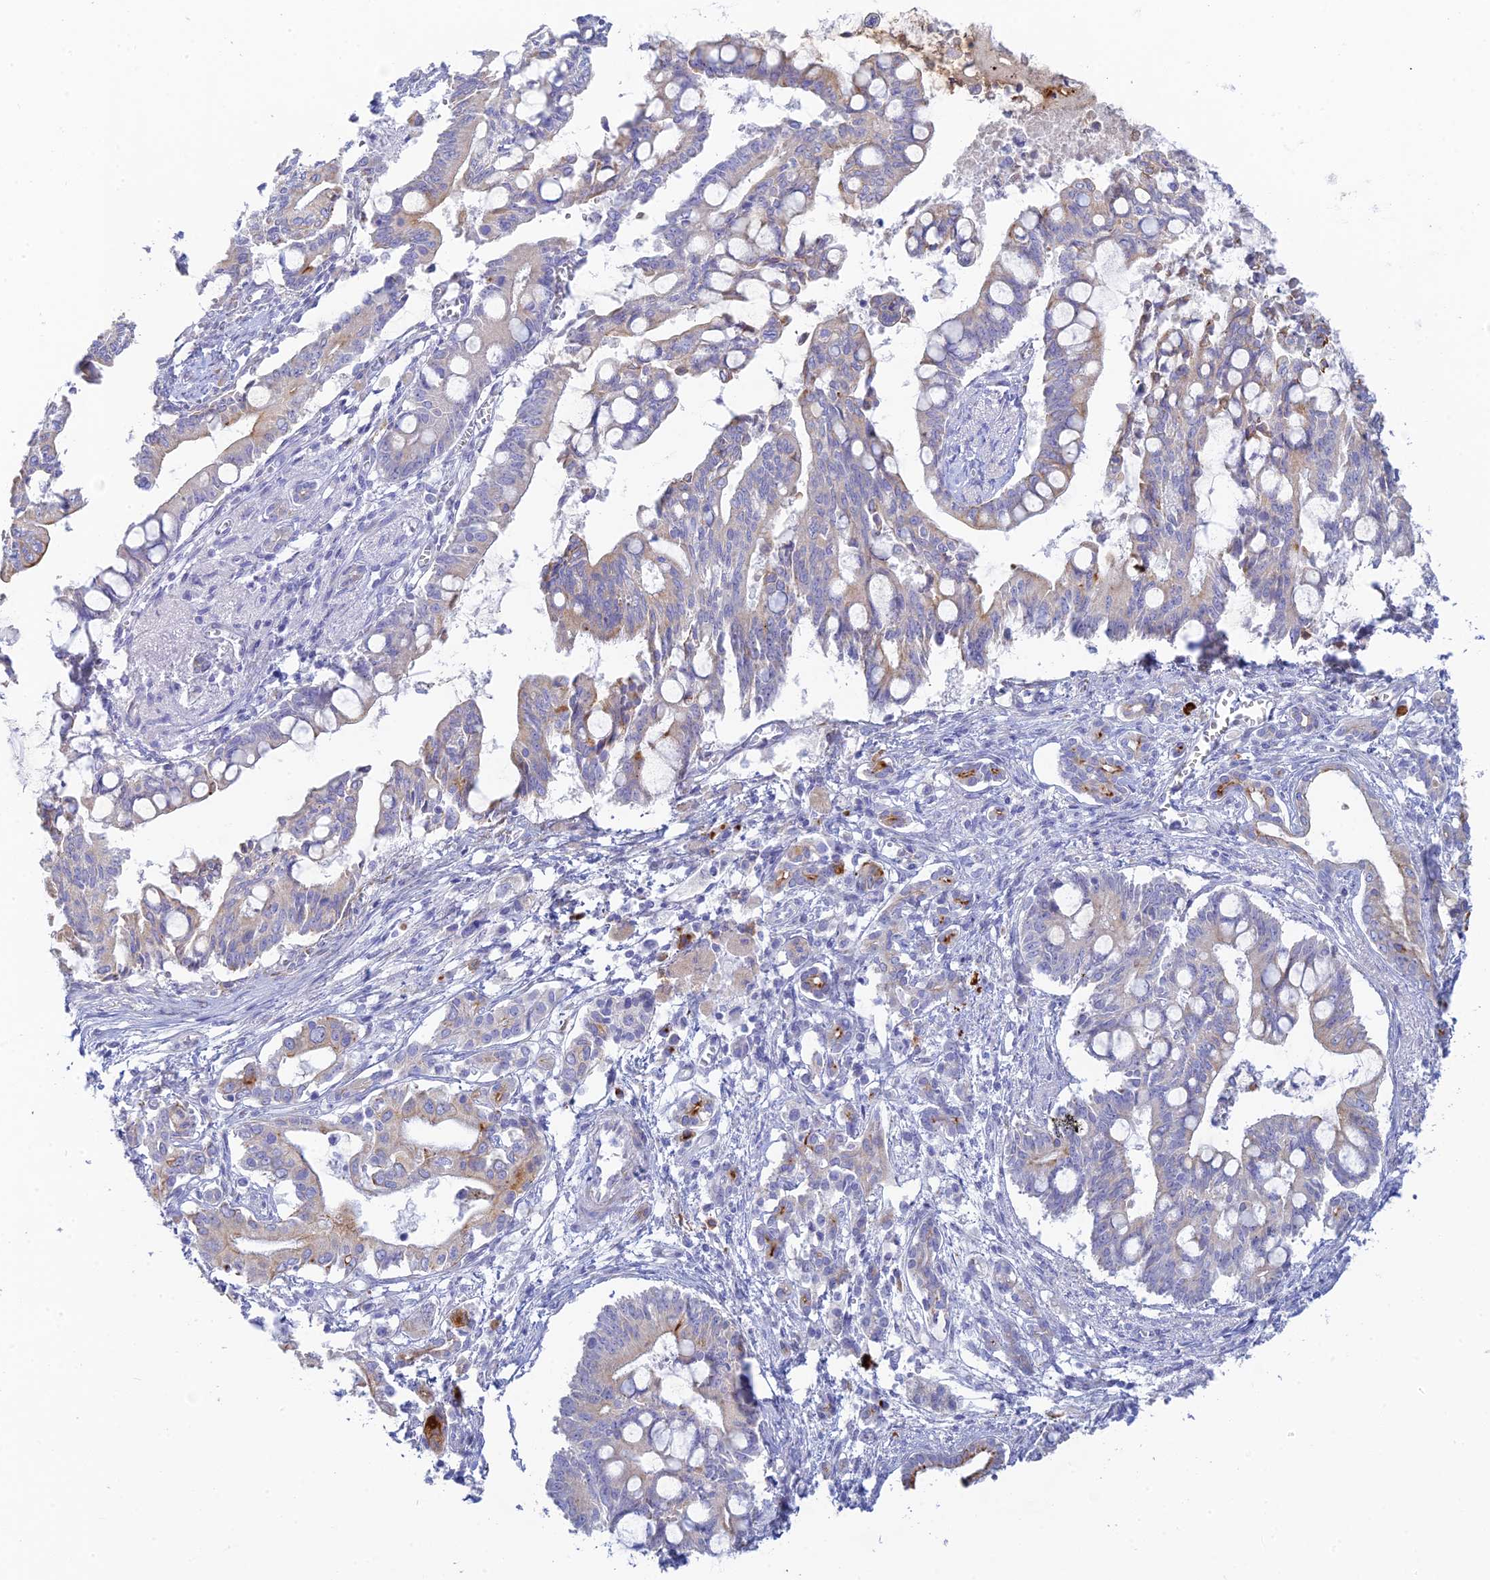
{"staining": {"intensity": "weak", "quantity": "<25%", "location": "cytoplasmic/membranous"}, "tissue": "pancreatic cancer", "cell_type": "Tumor cells", "image_type": "cancer", "snomed": [{"axis": "morphology", "description": "Adenocarcinoma, NOS"}, {"axis": "topography", "description": "Pancreas"}], "caption": "A high-resolution histopathology image shows immunohistochemistry (IHC) staining of adenocarcinoma (pancreatic), which displays no significant expression in tumor cells.", "gene": "CEP152", "patient": {"sex": "male", "age": 68}}